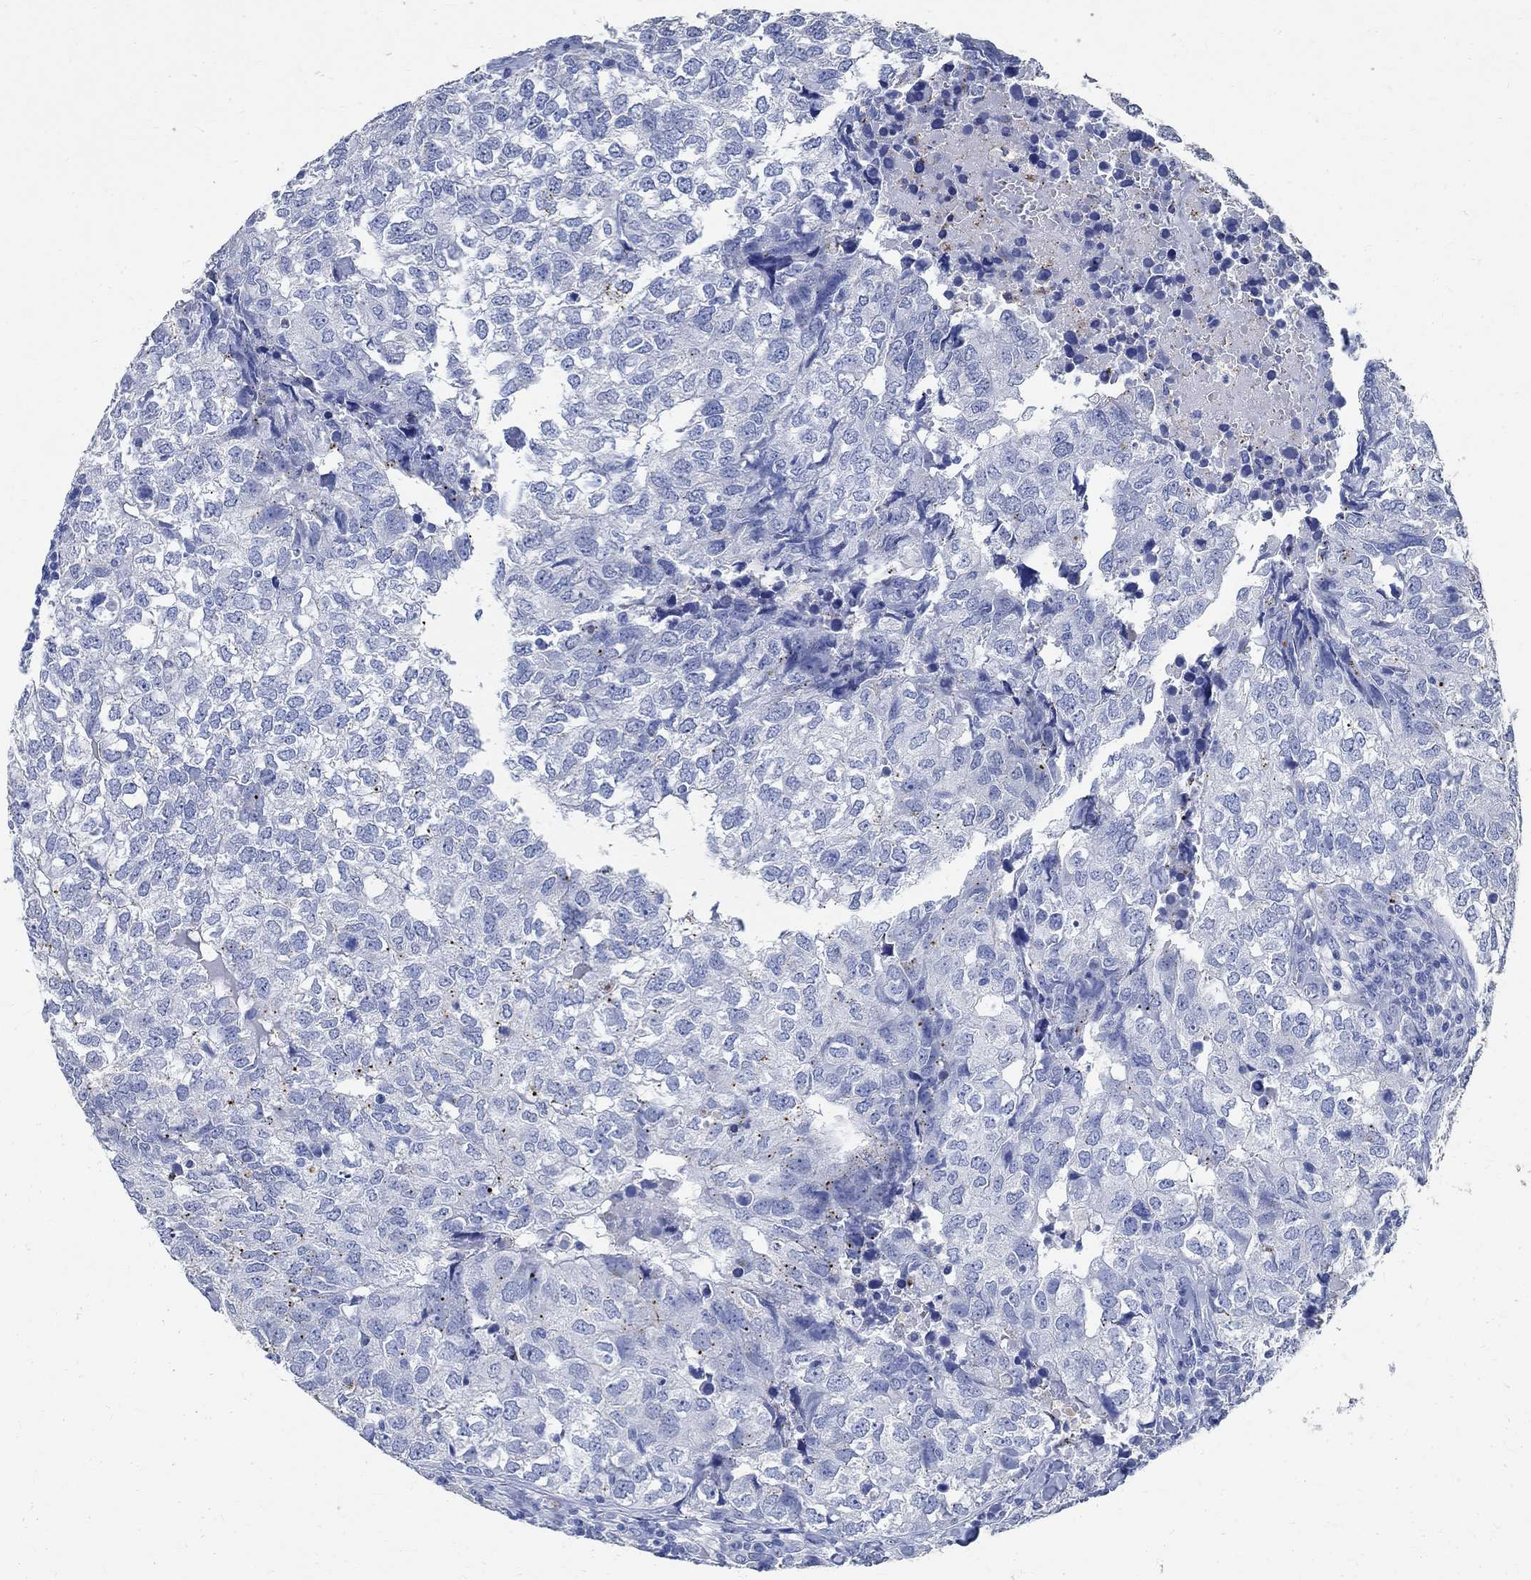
{"staining": {"intensity": "negative", "quantity": "none", "location": "none"}, "tissue": "breast cancer", "cell_type": "Tumor cells", "image_type": "cancer", "snomed": [{"axis": "morphology", "description": "Duct carcinoma"}, {"axis": "topography", "description": "Breast"}], "caption": "Tumor cells are negative for brown protein staining in breast cancer. (Stains: DAB (3,3'-diaminobenzidine) immunohistochemistry with hematoxylin counter stain, Microscopy: brightfield microscopy at high magnification).", "gene": "TMEM221", "patient": {"sex": "female", "age": 30}}